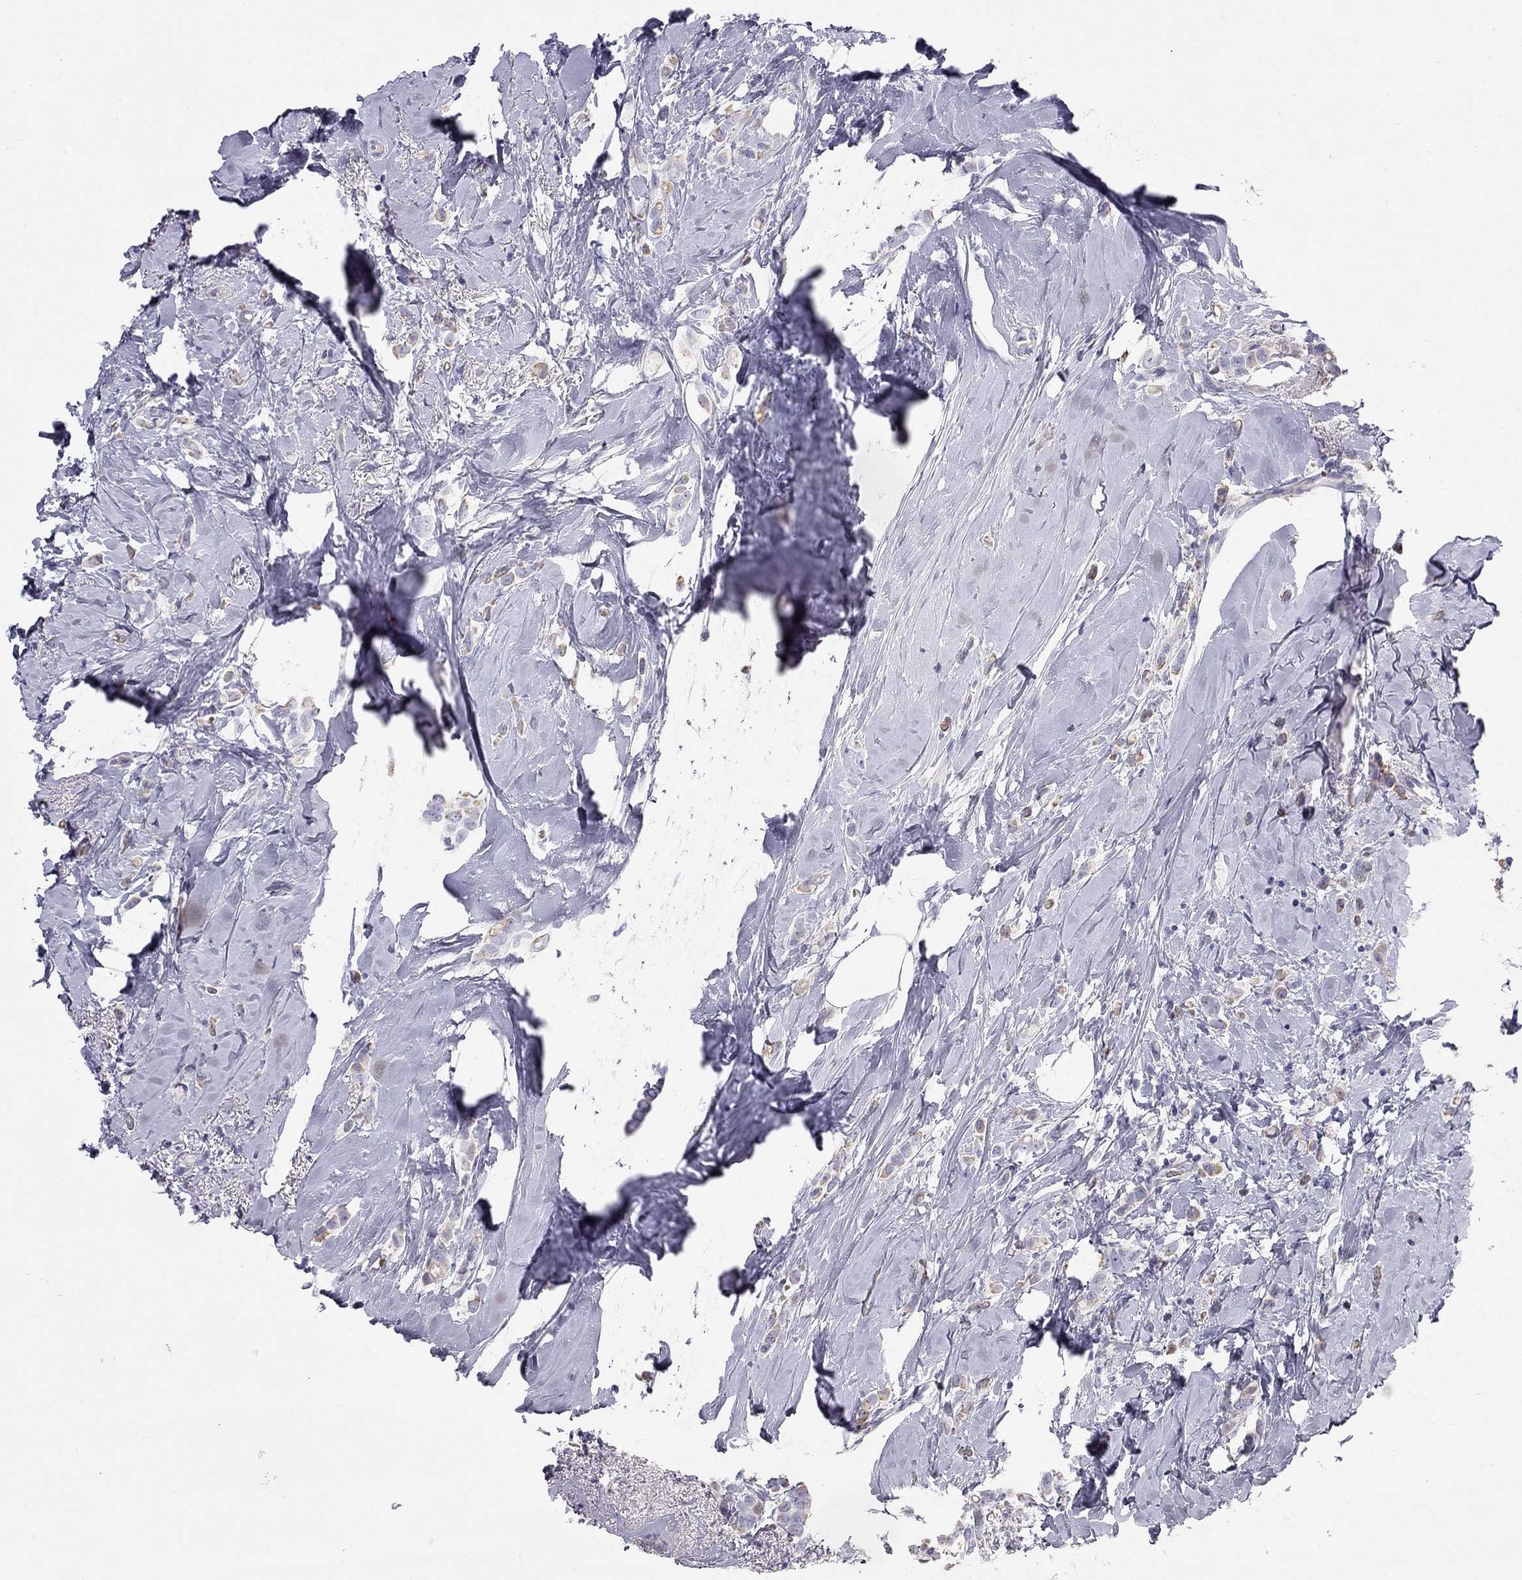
{"staining": {"intensity": "moderate", "quantity": ">75%", "location": "cytoplasmic/membranous"}, "tissue": "breast cancer", "cell_type": "Tumor cells", "image_type": "cancer", "snomed": [{"axis": "morphology", "description": "Lobular carcinoma"}, {"axis": "topography", "description": "Breast"}], "caption": "A medium amount of moderate cytoplasmic/membranous positivity is identified in approximately >75% of tumor cells in breast lobular carcinoma tissue.", "gene": "TDRD6", "patient": {"sex": "female", "age": 66}}